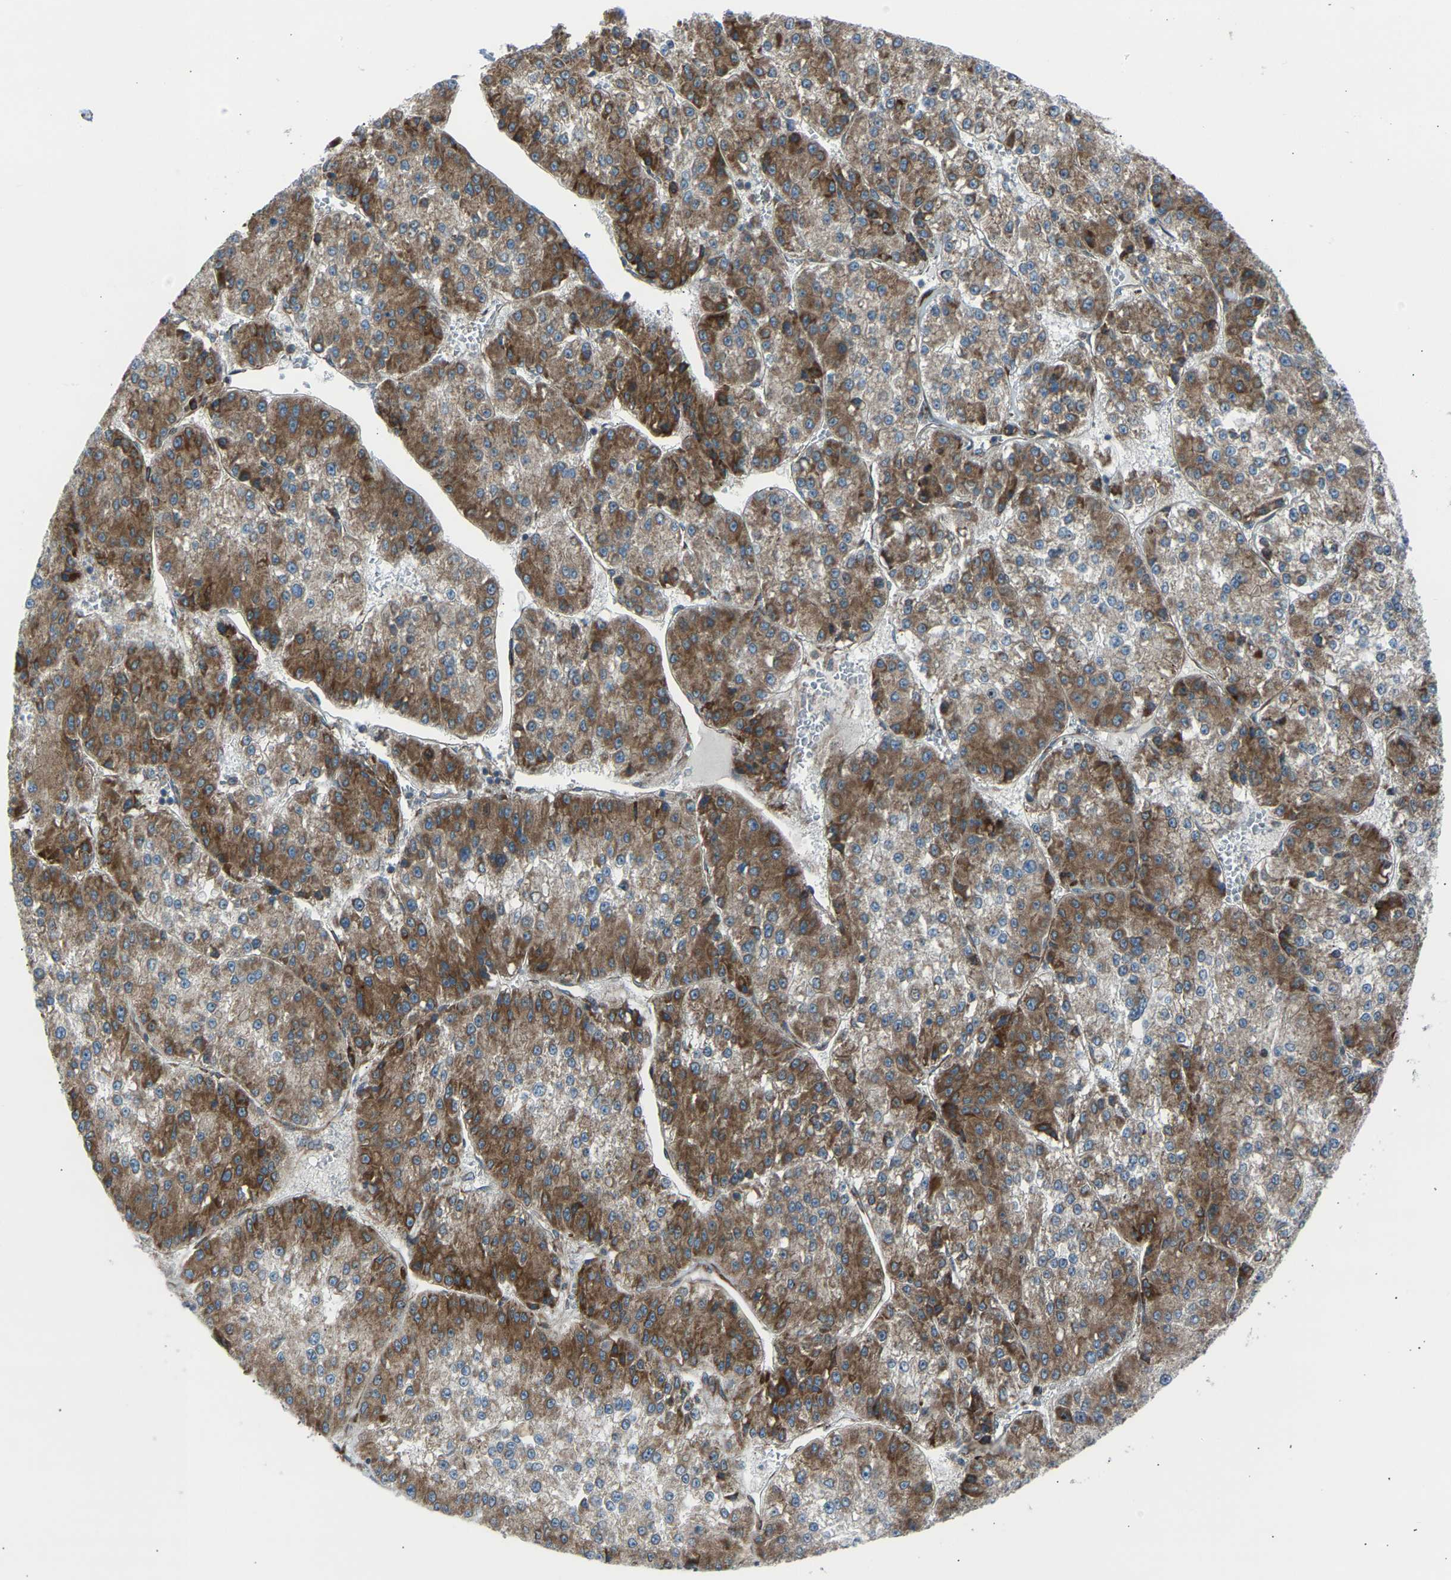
{"staining": {"intensity": "moderate", "quantity": ">75%", "location": "cytoplasmic/membranous"}, "tissue": "liver cancer", "cell_type": "Tumor cells", "image_type": "cancer", "snomed": [{"axis": "morphology", "description": "Carcinoma, Hepatocellular, NOS"}, {"axis": "topography", "description": "Liver"}], "caption": "Human liver hepatocellular carcinoma stained for a protein (brown) displays moderate cytoplasmic/membranous positive expression in approximately >75% of tumor cells.", "gene": "VPS41", "patient": {"sex": "female", "age": 73}}